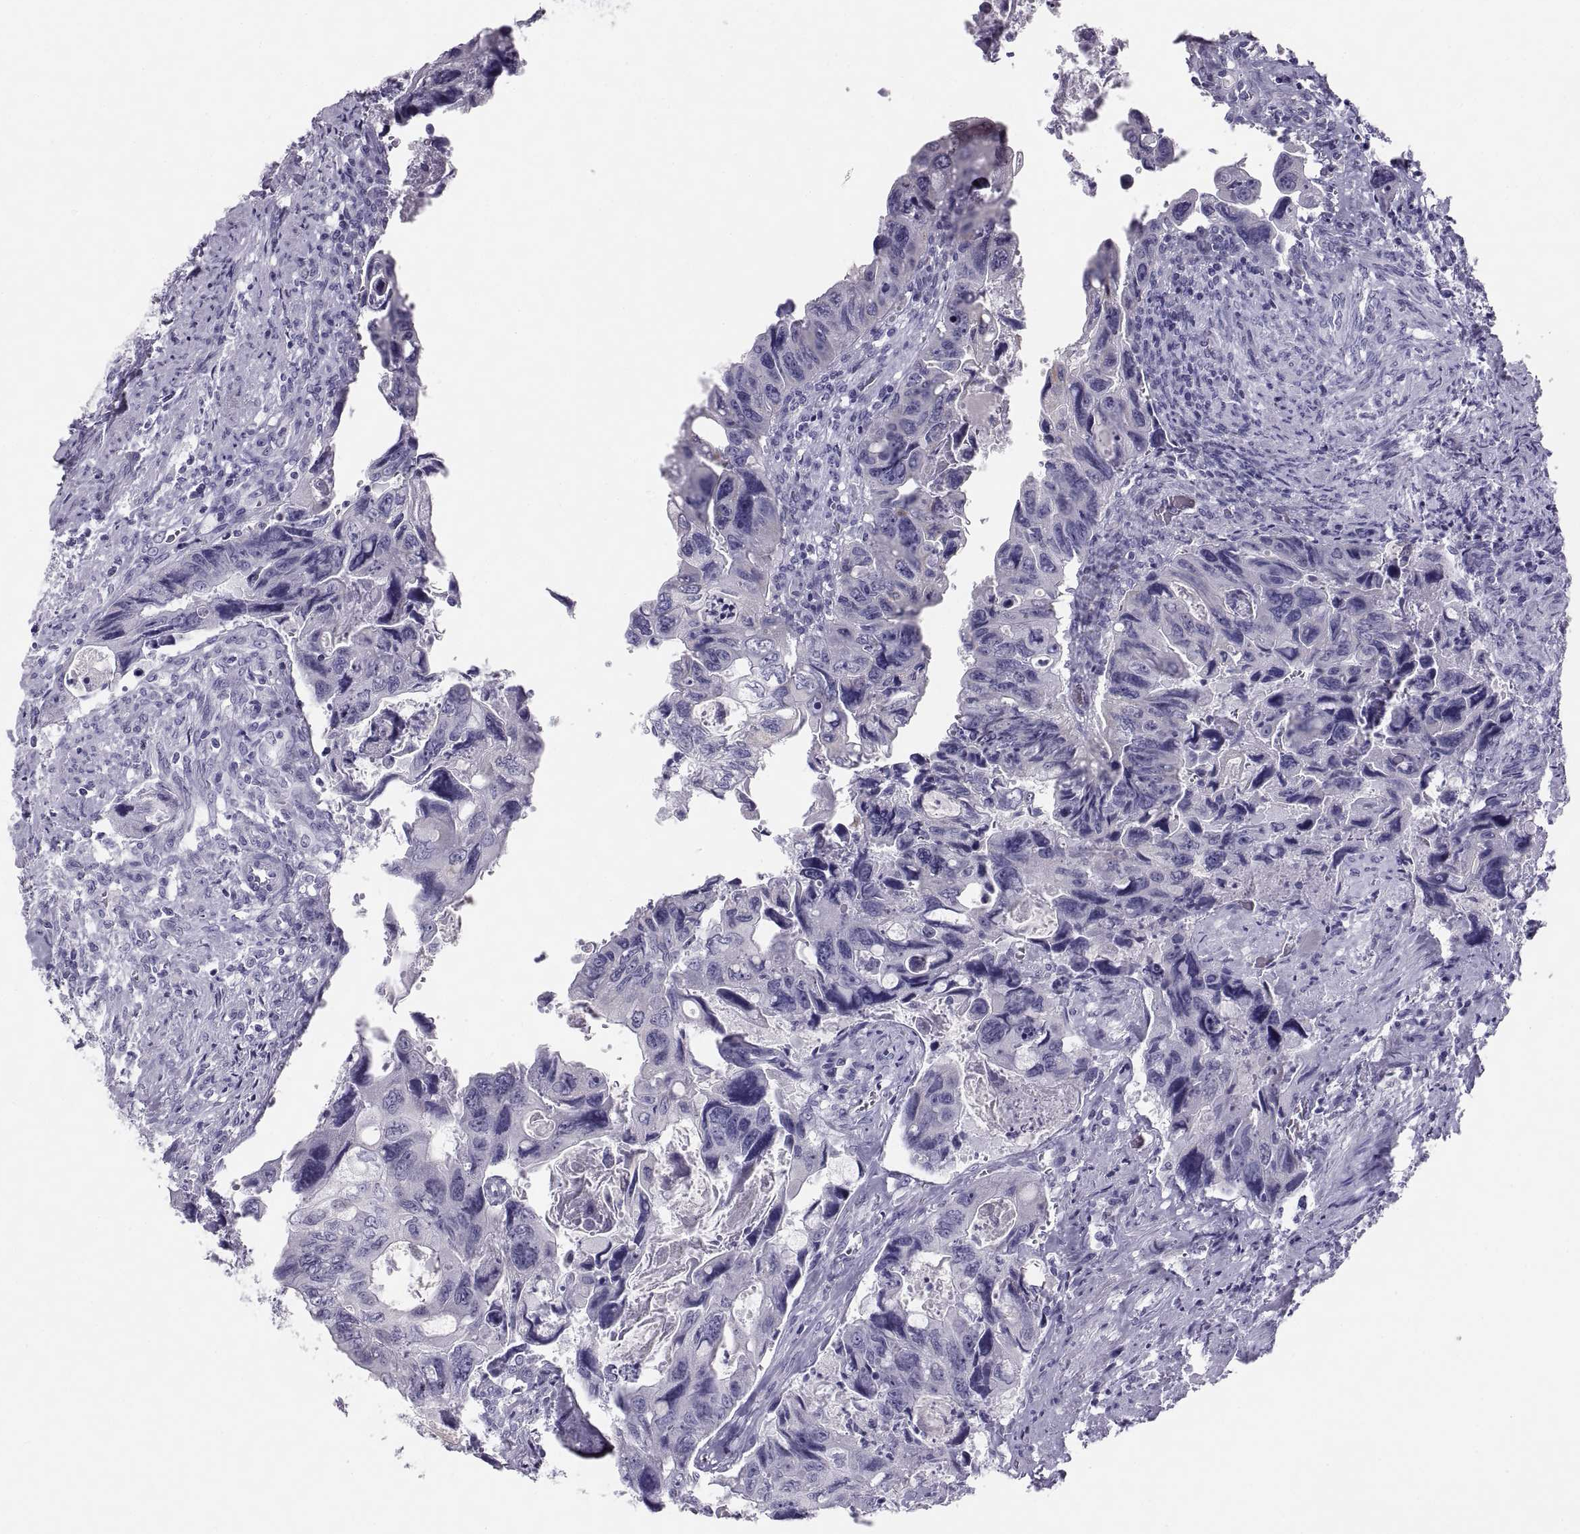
{"staining": {"intensity": "negative", "quantity": "none", "location": "none"}, "tissue": "colorectal cancer", "cell_type": "Tumor cells", "image_type": "cancer", "snomed": [{"axis": "morphology", "description": "Adenocarcinoma, NOS"}, {"axis": "topography", "description": "Rectum"}], "caption": "Immunohistochemical staining of human colorectal cancer (adenocarcinoma) reveals no significant positivity in tumor cells.", "gene": "PAX2", "patient": {"sex": "male", "age": 62}}